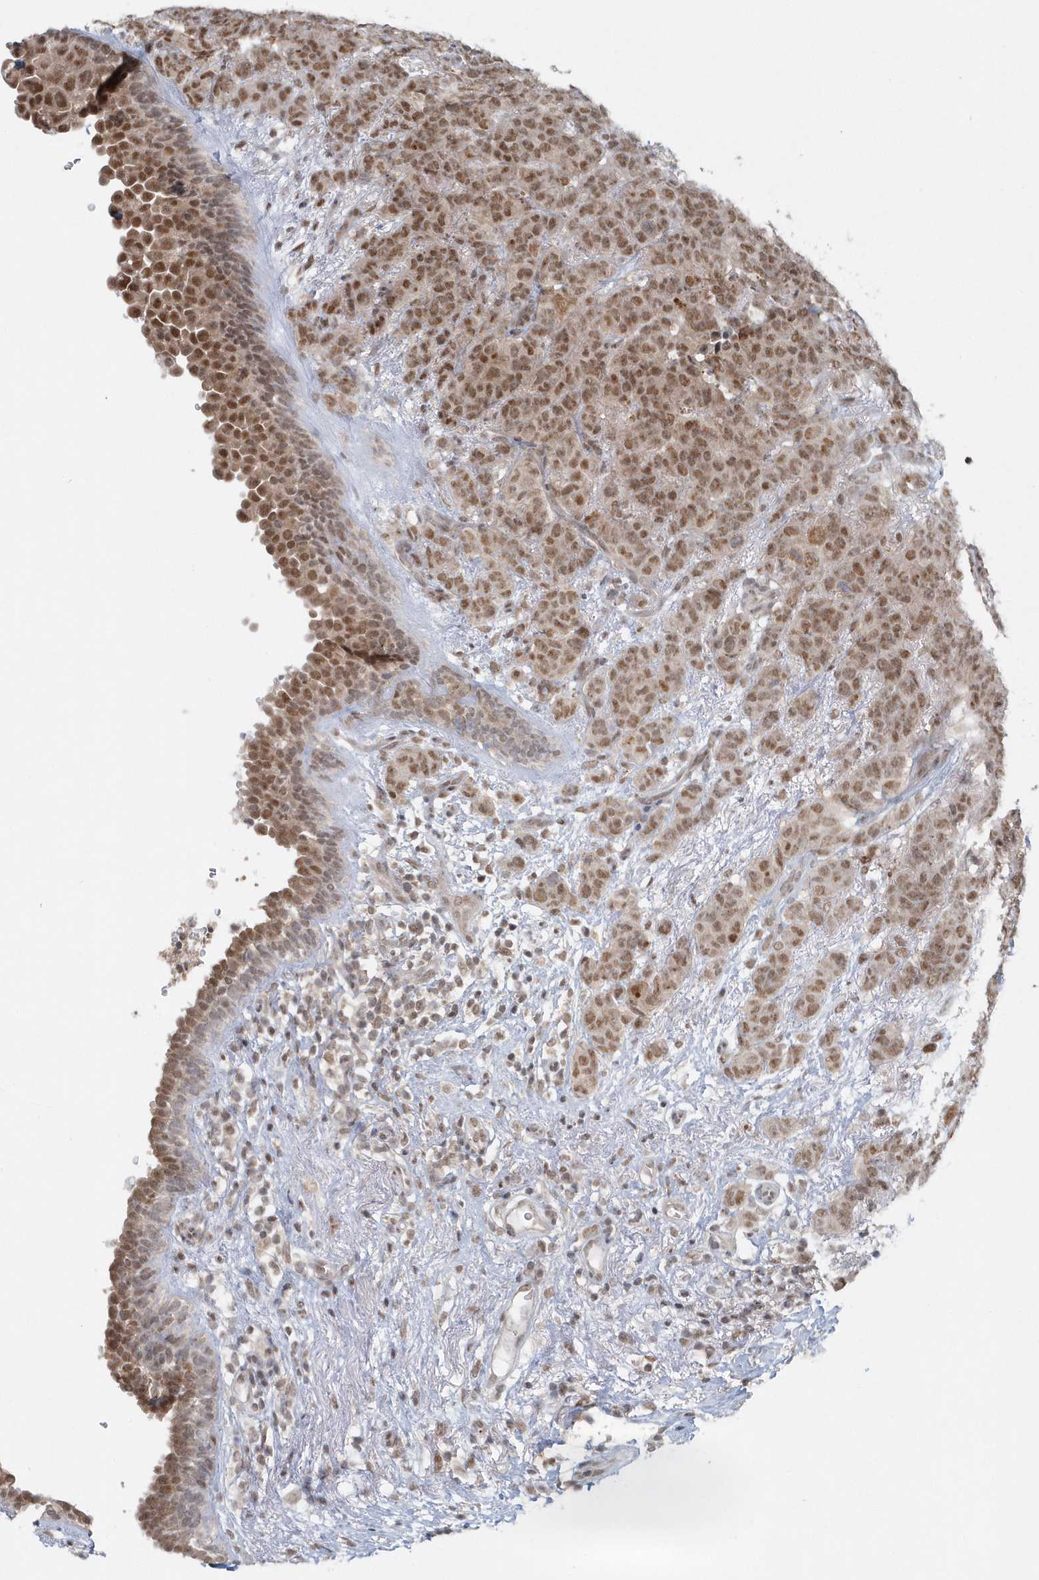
{"staining": {"intensity": "moderate", "quantity": ">75%", "location": "nuclear"}, "tissue": "breast cancer", "cell_type": "Tumor cells", "image_type": "cancer", "snomed": [{"axis": "morphology", "description": "Duct carcinoma"}, {"axis": "topography", "description": "Breast"}], "caption": "This image shows immunohistochemistry staining of human invasive ductal carcinoma (breast), with medium moderate nuclear positivity in approximately >75% of tumor cells.", "gene": "YTHDC1", "patient": {"sex": "female", "age": 40}}